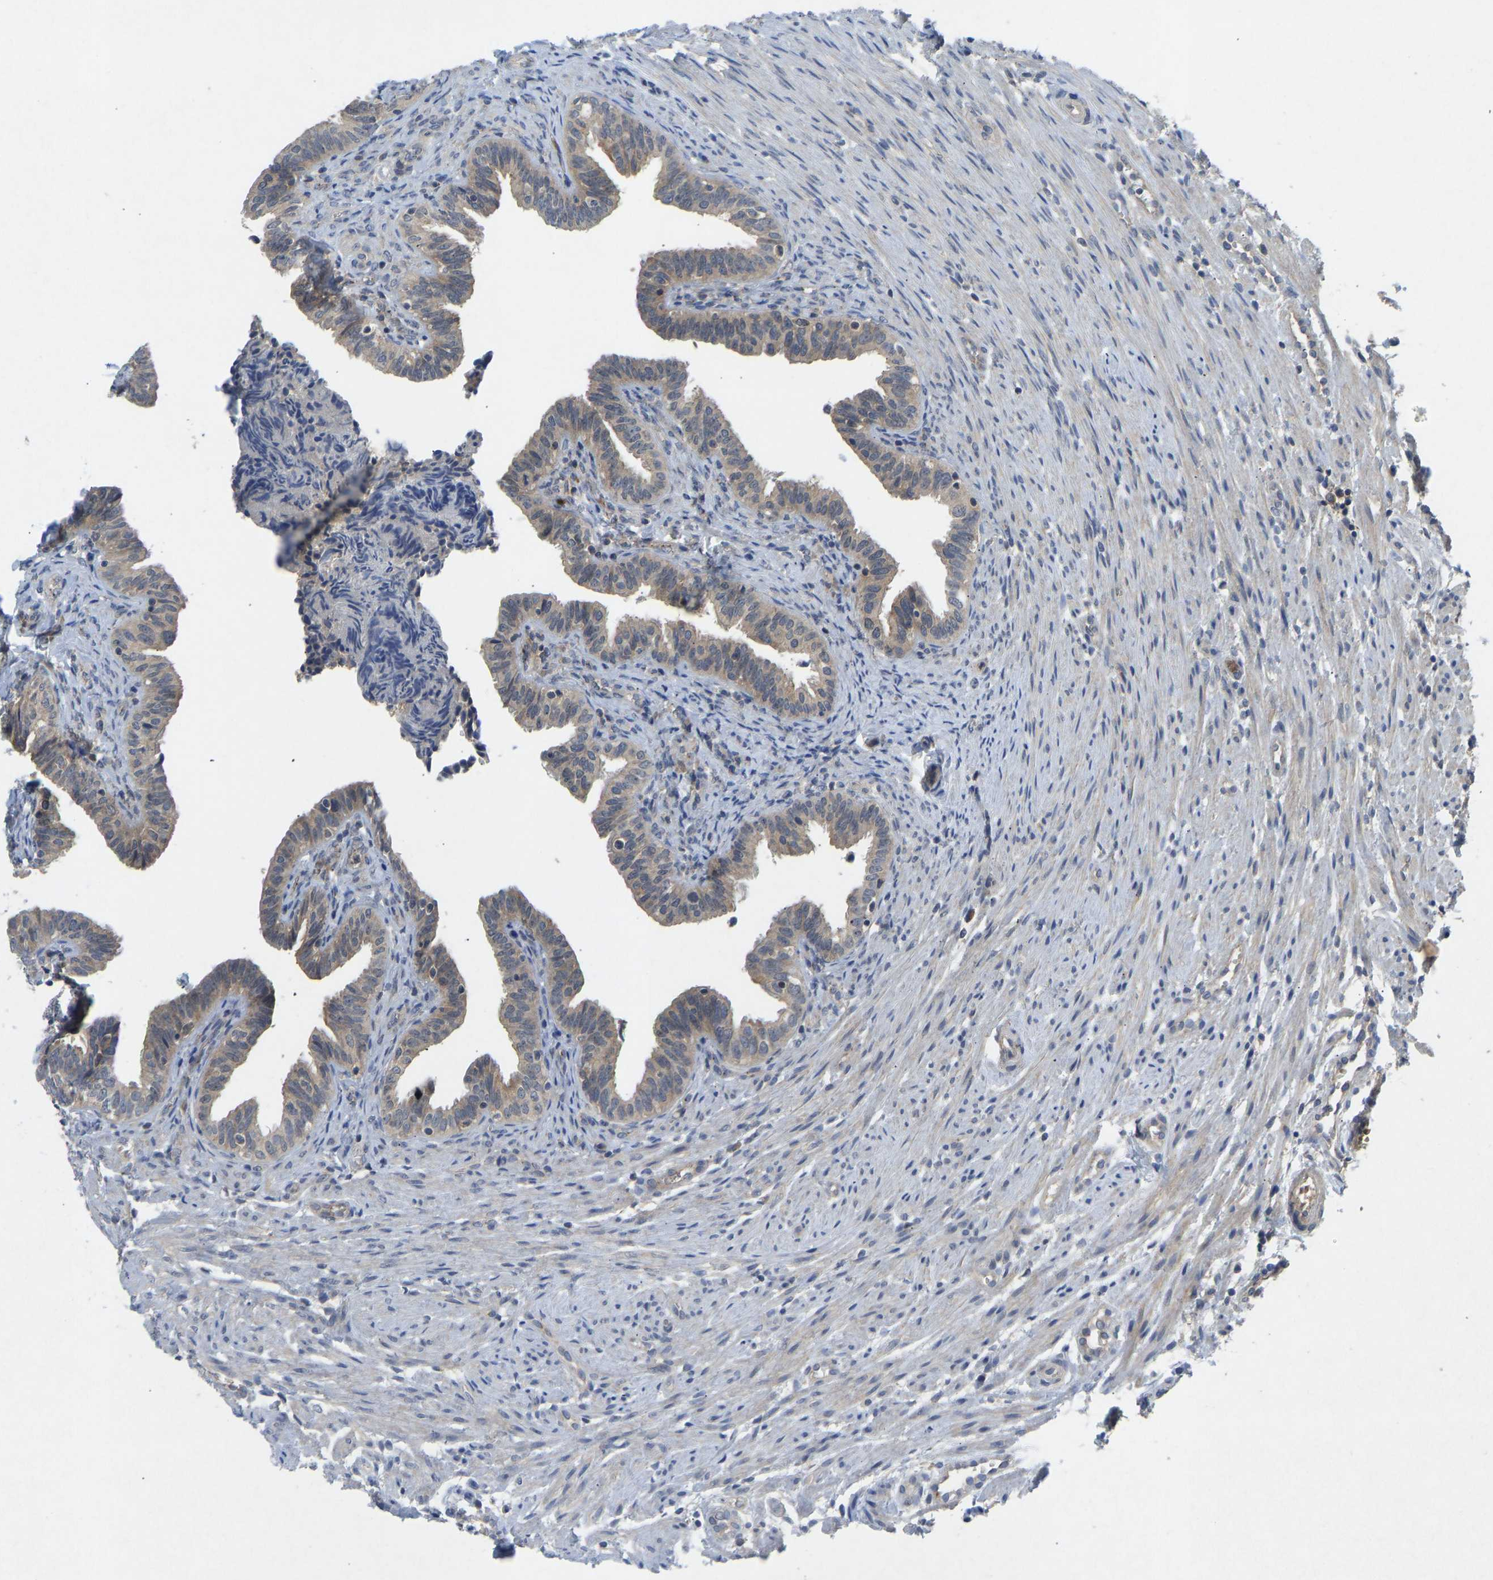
{"staining": {"intensity": "moderate", "quantity": ">75%", "location": "cytoplasmic/membranous"}, "tissue": "fallopian tube", "cell_type": "Glandular cells", "image_type": "normal", "snomed": [{"axis": "morphology", "description": "Normal tissue, NOS"}, {"axis": "topography", "description": "Fallopian tube"}, {"axis": "topography", "description": "Placenta"}], "caption": "Protein analysis of unremarkable fallopian tube shows moderate cytoplasmic/membranous staining in approximately >75% of glandular cells.", "gene": "PDE7A", "patient": {"sex": "female", "age": 34}}